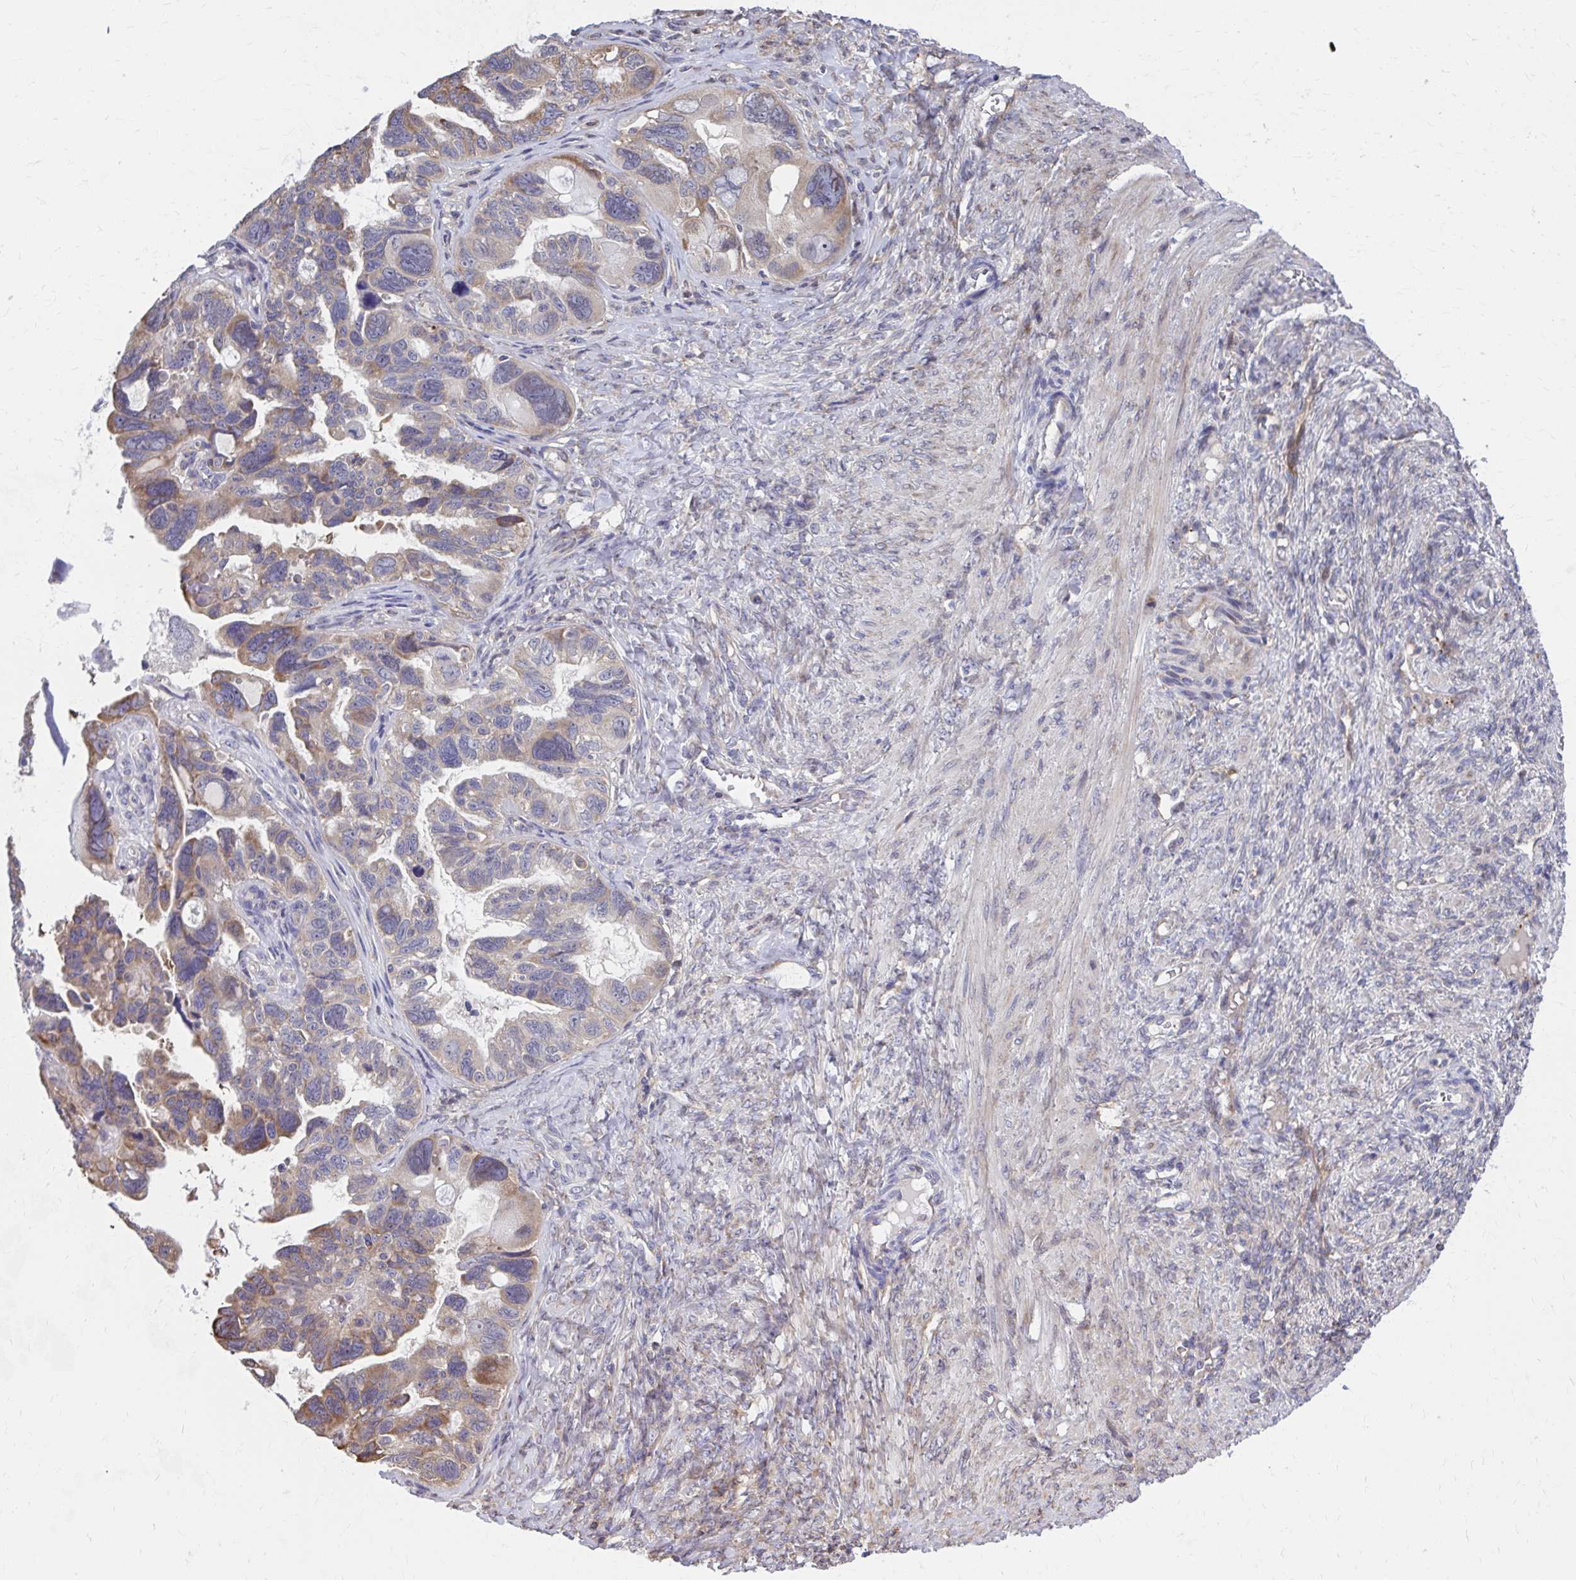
{"staining": {"intensity": "moderate", "quantity": "25%-75%", "location": "cytoplasmic/membranous"}, "tissue": "ovarian cancer", "cell_type": "Tumor cells", "image_type": "cancer", "snomed": [{"axis": "morphology", "description": "Cystadenocarcinoma, serous, NOS"}, {"axis": "topography", "description": "Ovary"}], "caption": "Protein analysis of ovarian cancer (serous cystadenocarcinoma) tissue demonstrates moderate cytoplasmic/membranous positivity in about 25%-75% of tumor cells. Immunohistochemistry stains the protein of interest in brown and the nuclei are stained blue.", "gene": "ZNF778", "patient": {"sex": "female", "age": 60}}